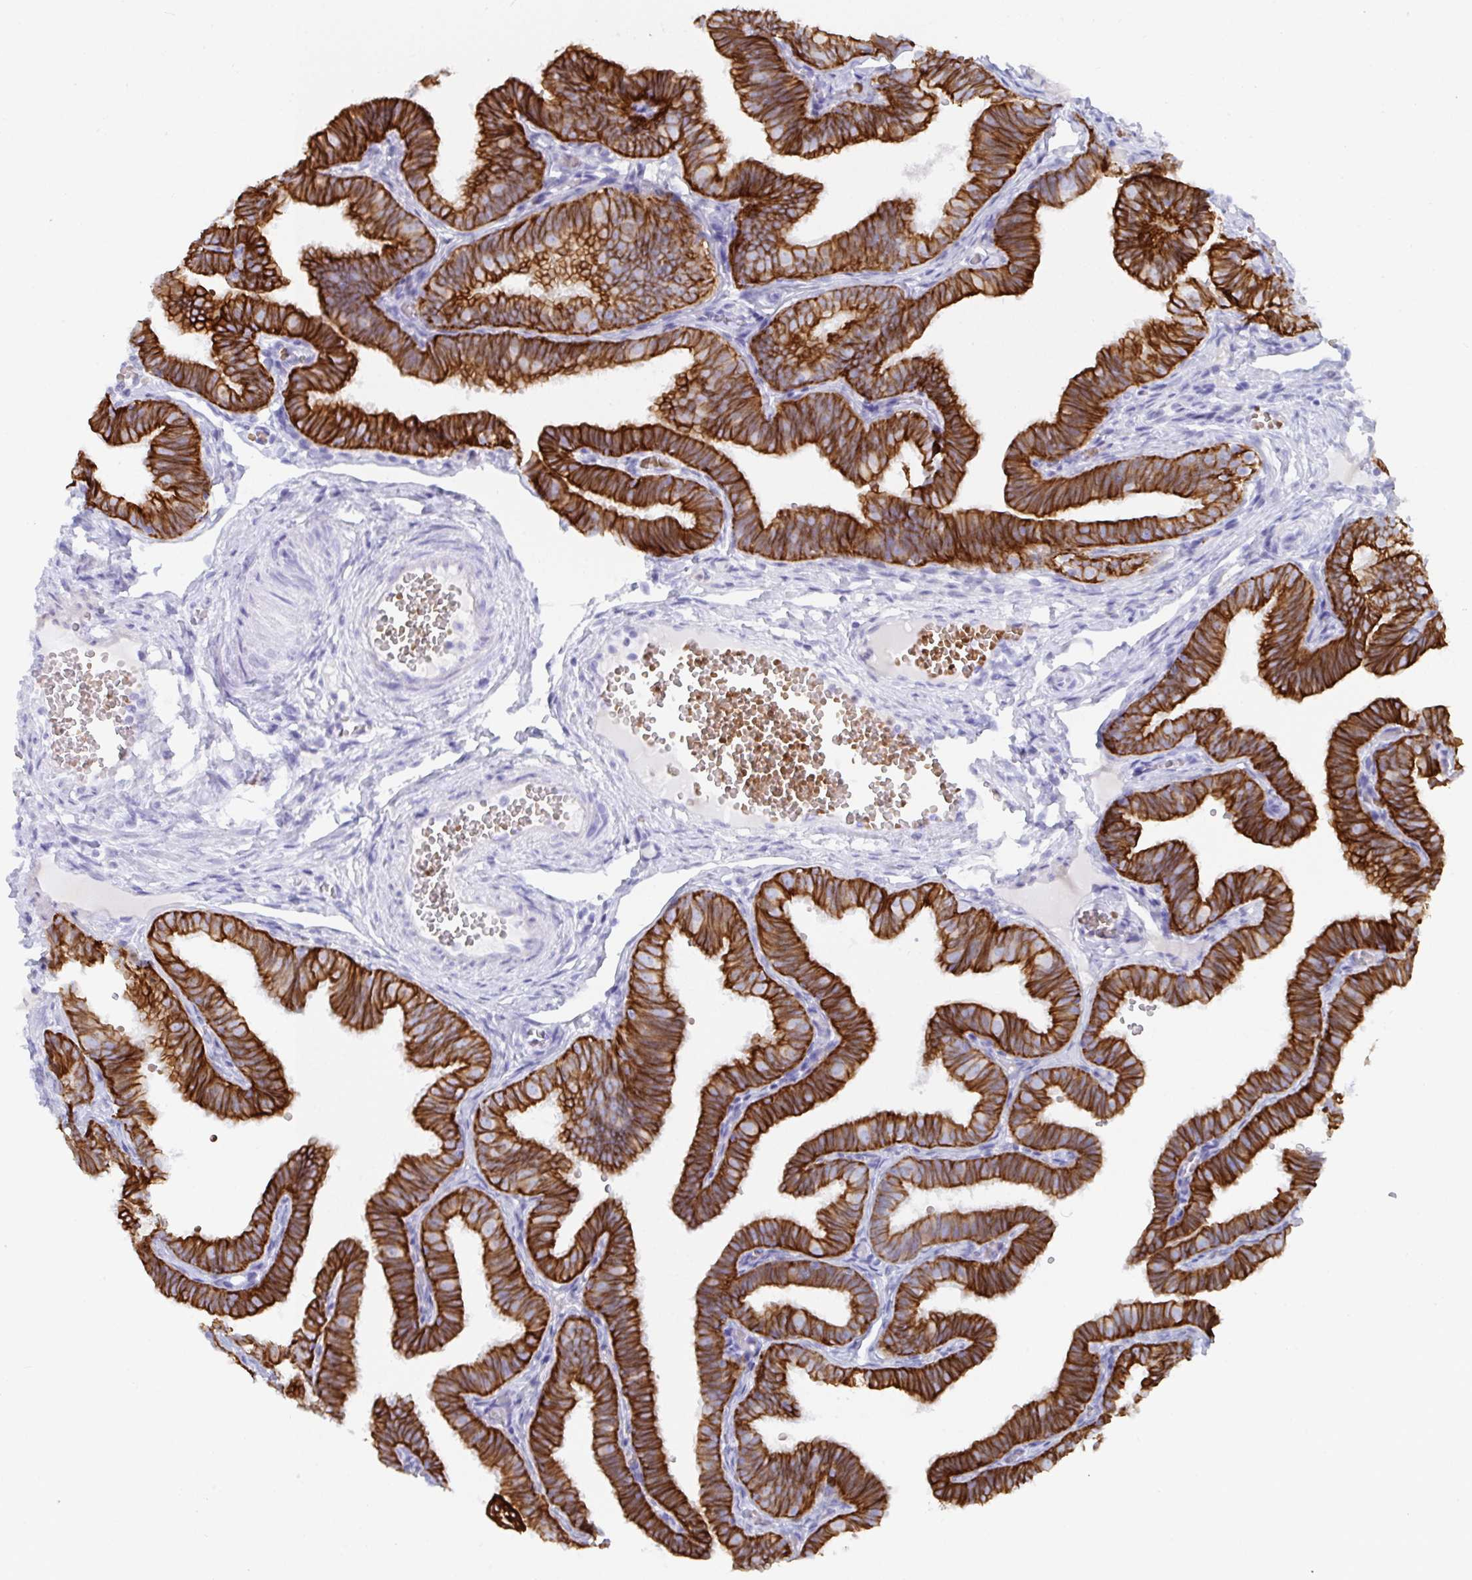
{"staining": {"intensity": "strong", "quantity": ">75%", "location": "cytoplasmic/membranous"}, "tissue": "fallopian tube", "cell_type": "Glandular cells", "image_type": "normal", "snomed": [{"axis": "morphology", "description": "Normal tissue, NOS"}, {"axis": "topography", "description": "Fallopian tube"}], "caption": "High-power microscopy captured an immunohistochemistry photomicrograph of normal fallopian tube, revealing strong cytoplasmic/membranous positivity in about >75% of glandular cells. The staining was performed using DAB to visualize the protein expression in brown, while the nuclei were stained in blue with hematoxylin (Magnification: 20x).", "gene": "CLDN8", "patient": {"sex": "female", "age": 25}}